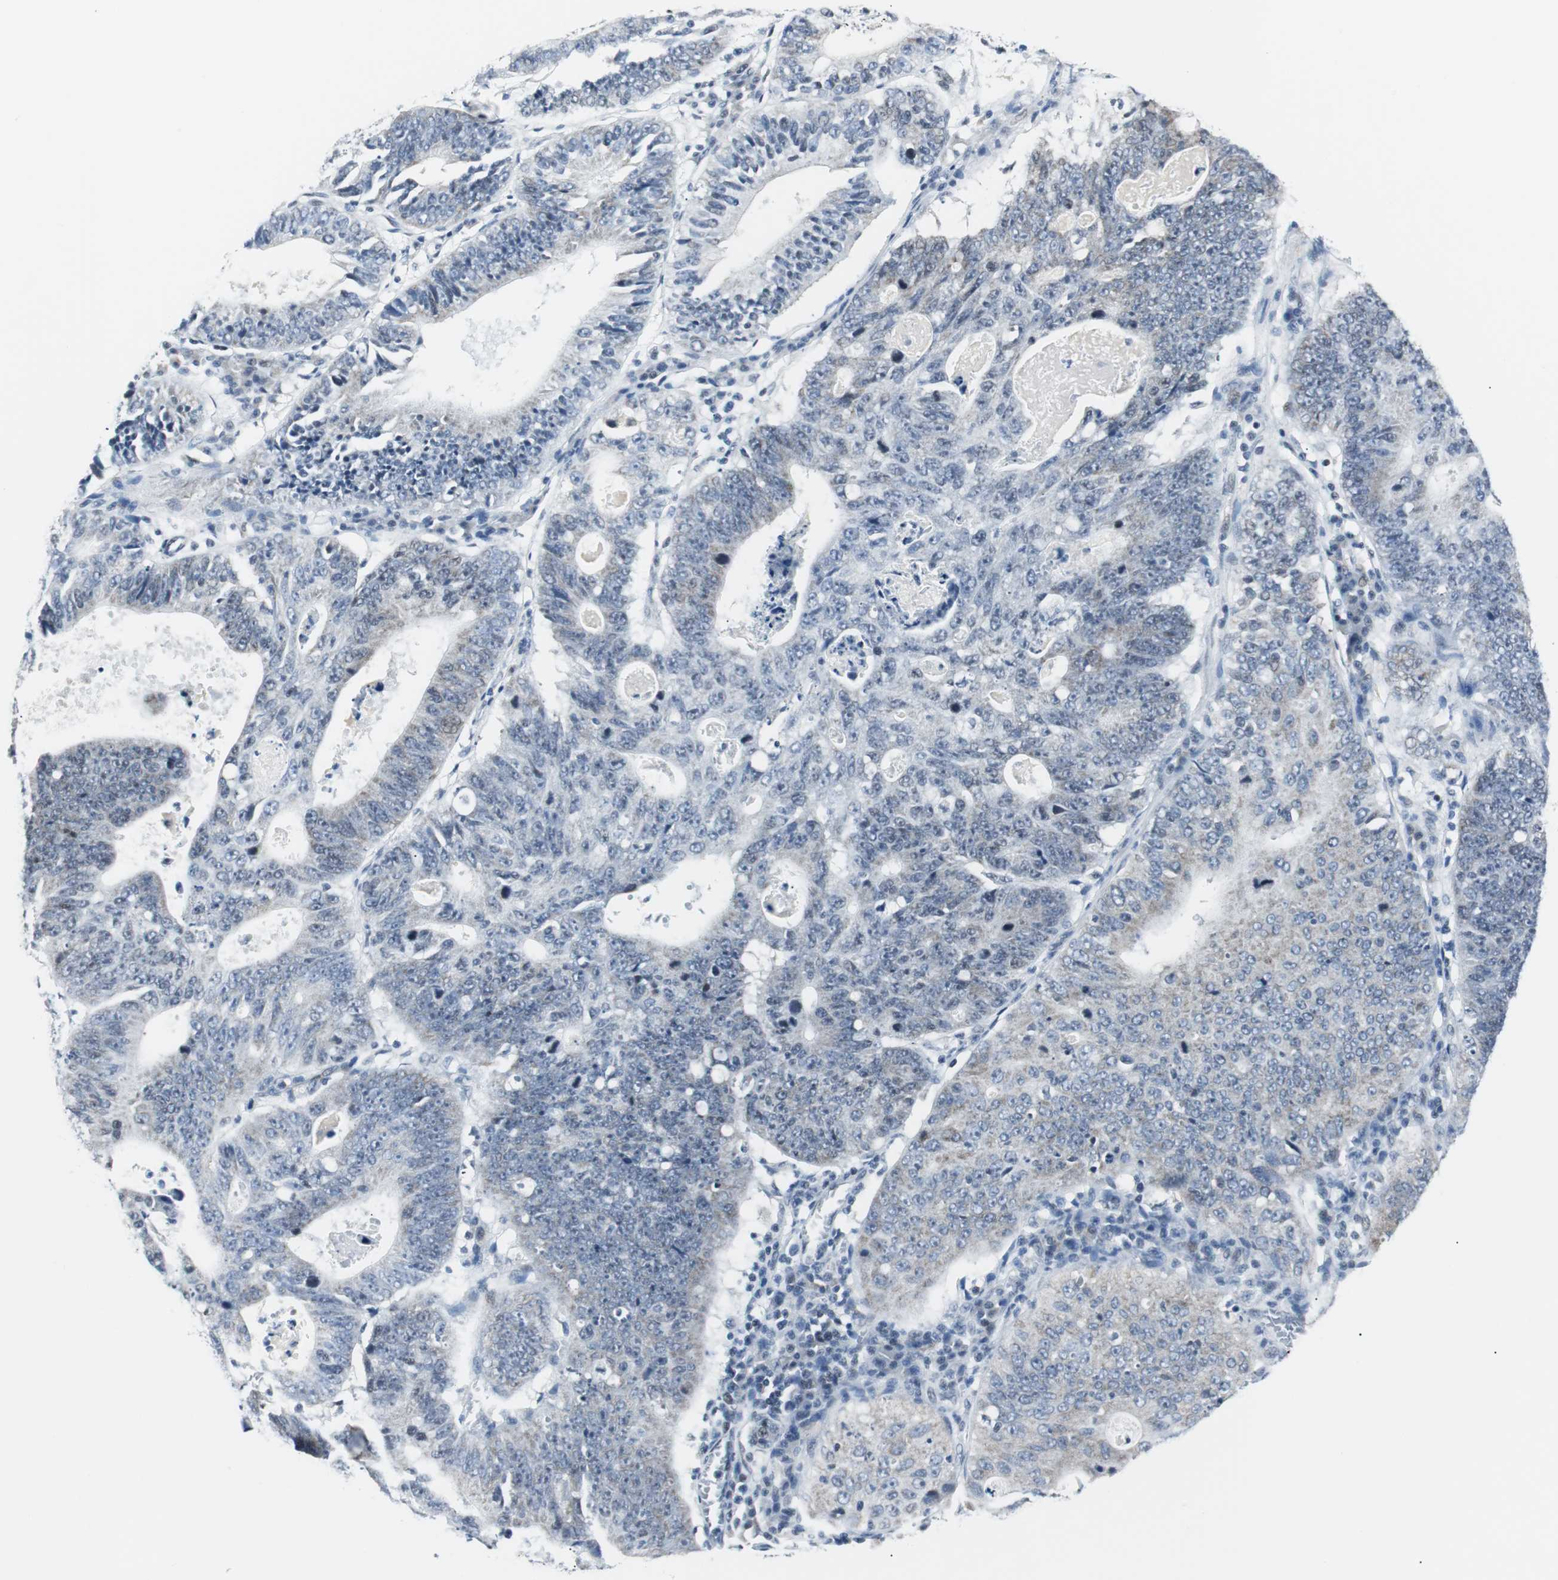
{"staining": {"intensity": "weak", "quantity": "<25%", "location": "cytoplasmic/membranous,nuclear"}, "tissue": "stomach cancer", "cell_type": "Tumor cells", "image_type": "cancer", "snomed": [{"axis": "morphology", "description": "Adenocarcinoma, NOS"}, {"axis": "topography", "description": "Stomach"}], "caption": "Protein analysis of adenocarcinoma (stomach) reveals no significant expression in tumor cells.", "gene": "MTA1", "patient": {"sex": "male", "age": 59}}